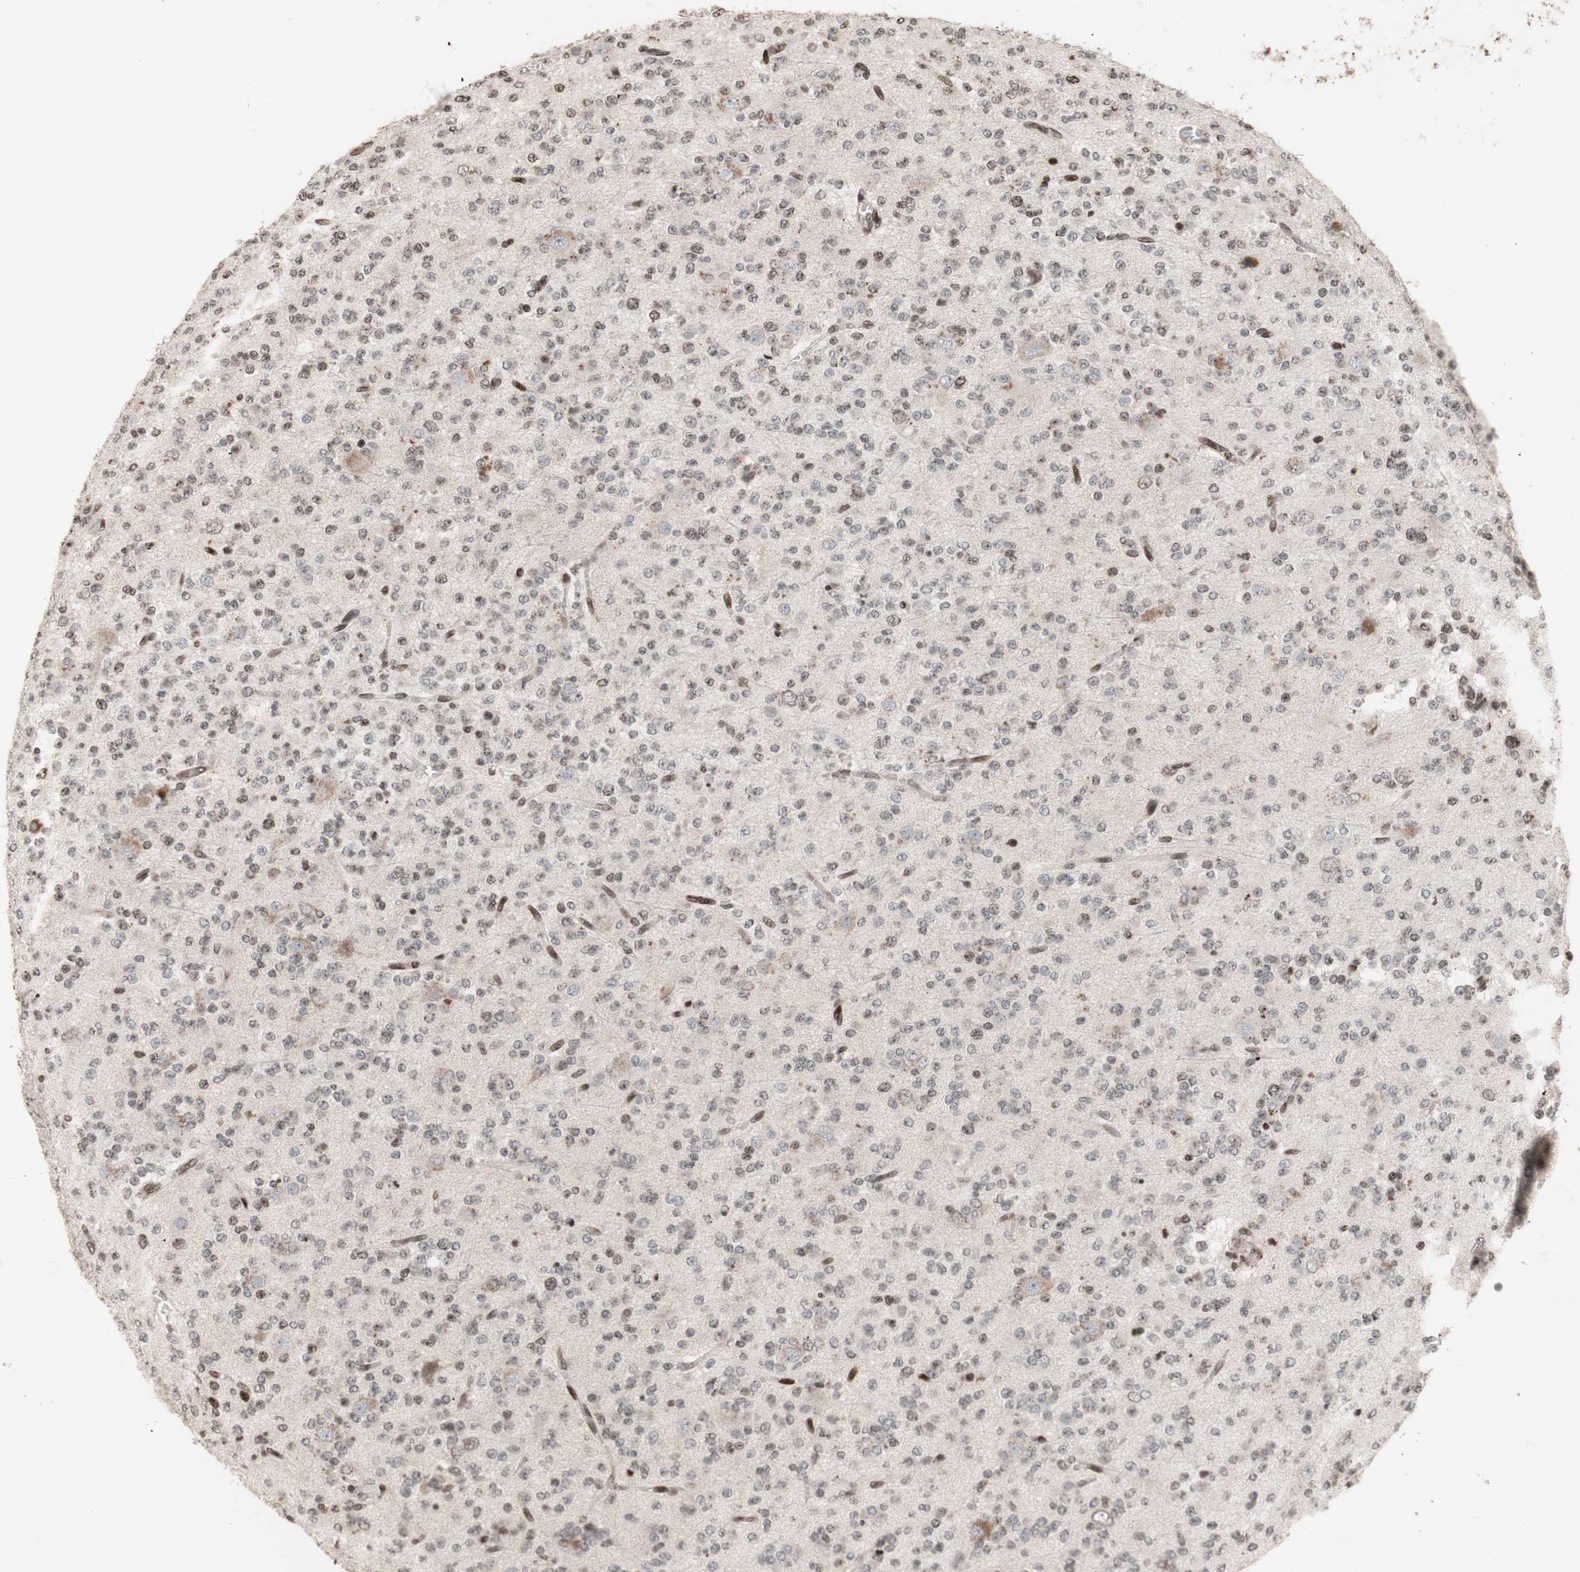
{"staining": {"intensity": "weak", "quantity": "<25%", "location": "nuclear"}, "tissue": "glioma", "cell_type": "Tumor cells", "image_type": "cancer", "snomed": [{"axis": "morphology", "description": "Glioma, malignant, Low grade"}, {"axis": "topography", "description": "Brain"}], "caption": "This is a image of IHC staining of glioma, which shows no positivity in tumor cells.", "gene": "POLA1", "patient": {"sex": "male", "age": 38}}